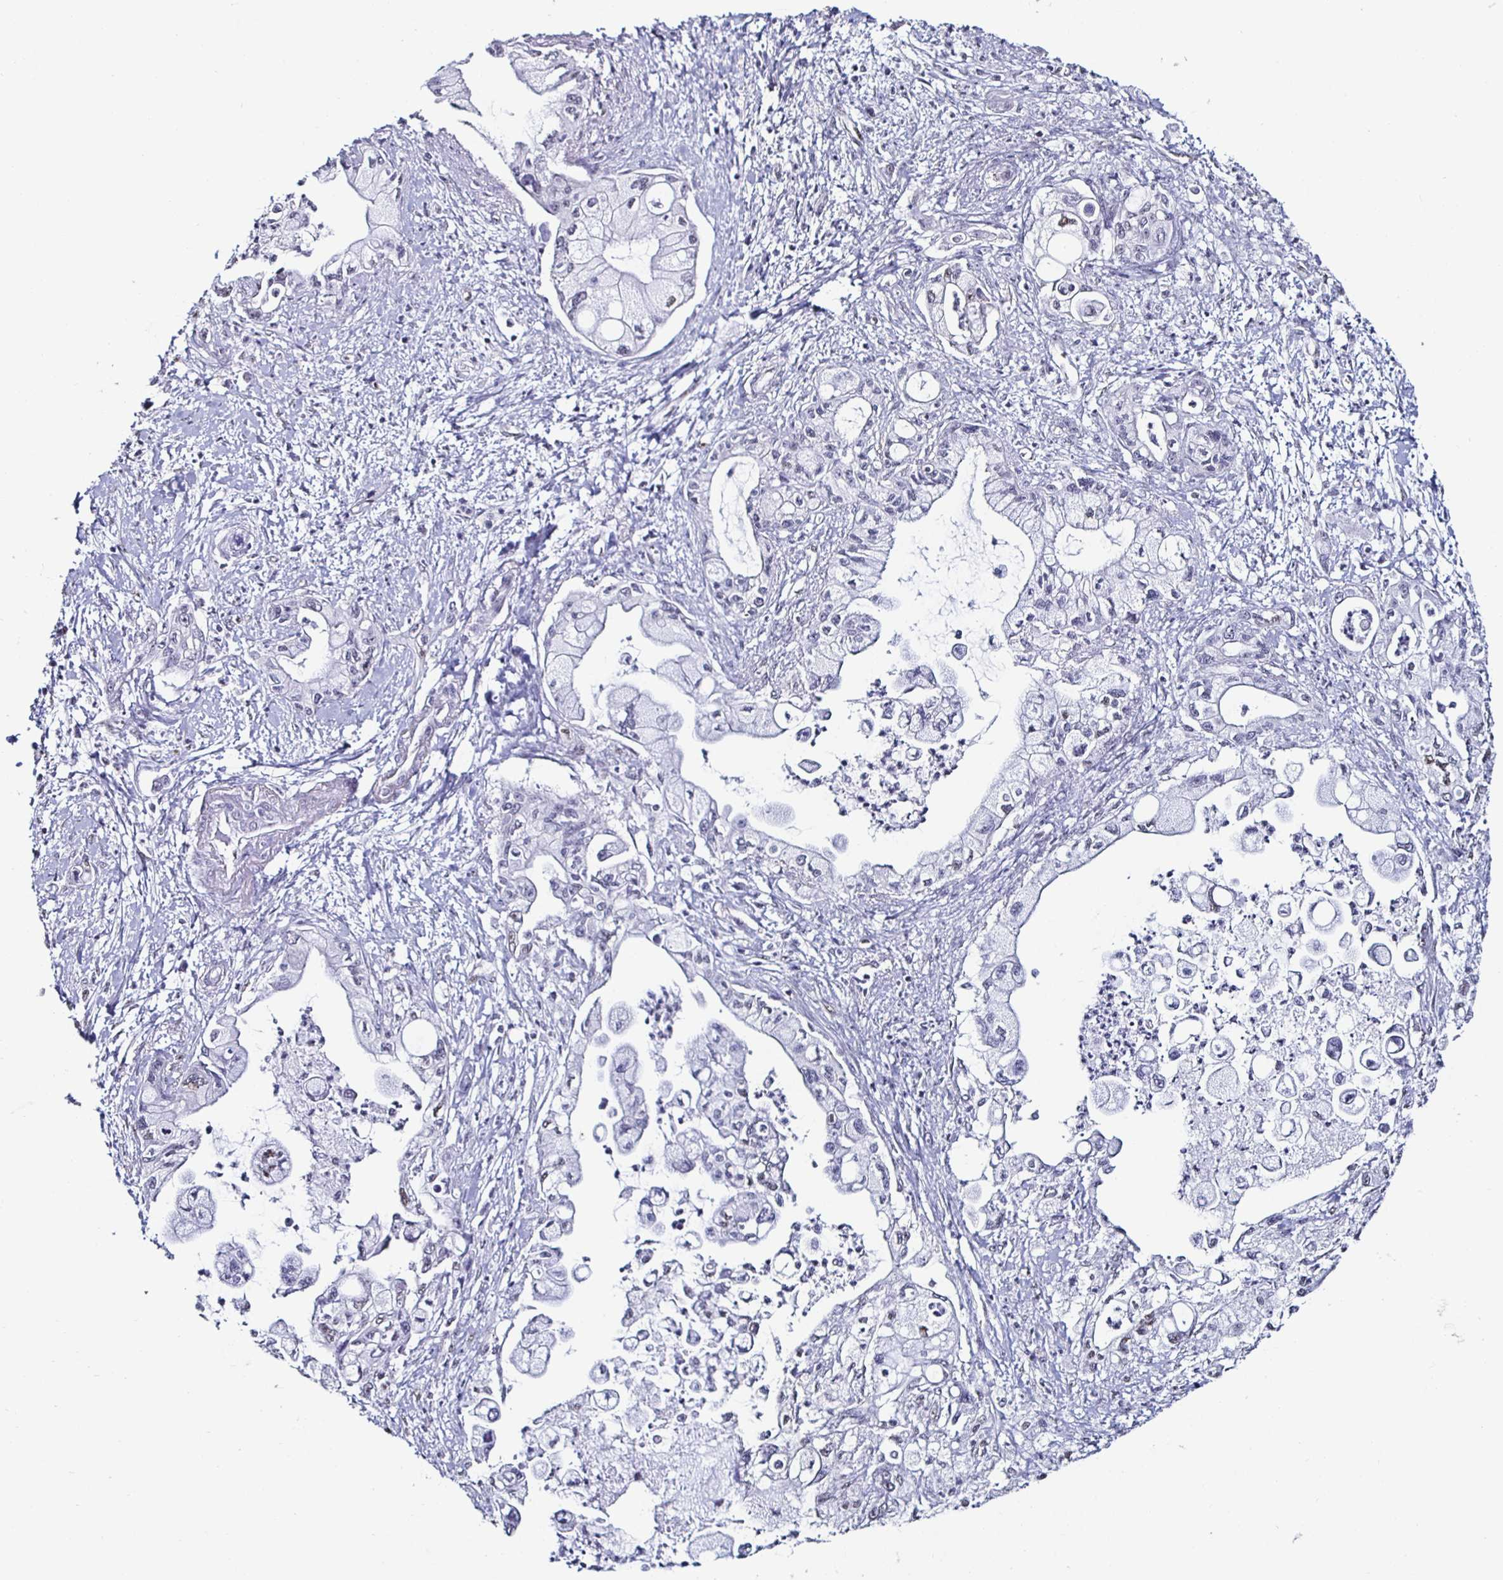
{"staining": {"intensity": "negative", "quantity": "none", "location": "none"}, "tissue": "pancreatic cancer", "cell_type": "Tumor cells", "image_type": "cancer", "snomed": [{"axis": "morphology", "description": "Adenocarcinoma, NOS"}, {"axis": "topography", "description": "Pancreas"}], "caption": "This histopathology image is of pancreatic adenocarcinoma stained with immunohistochemistry (IHC) to label a protein in brown with the nuclei are counter-stained blue. There is no positivity in tumor cells. The staining is performed using DAB brown chromogen with nuclei counter-stained in using hematoxylin.", "gene": "DDX39B", "patient": {"sex": "male", "age": 61}}